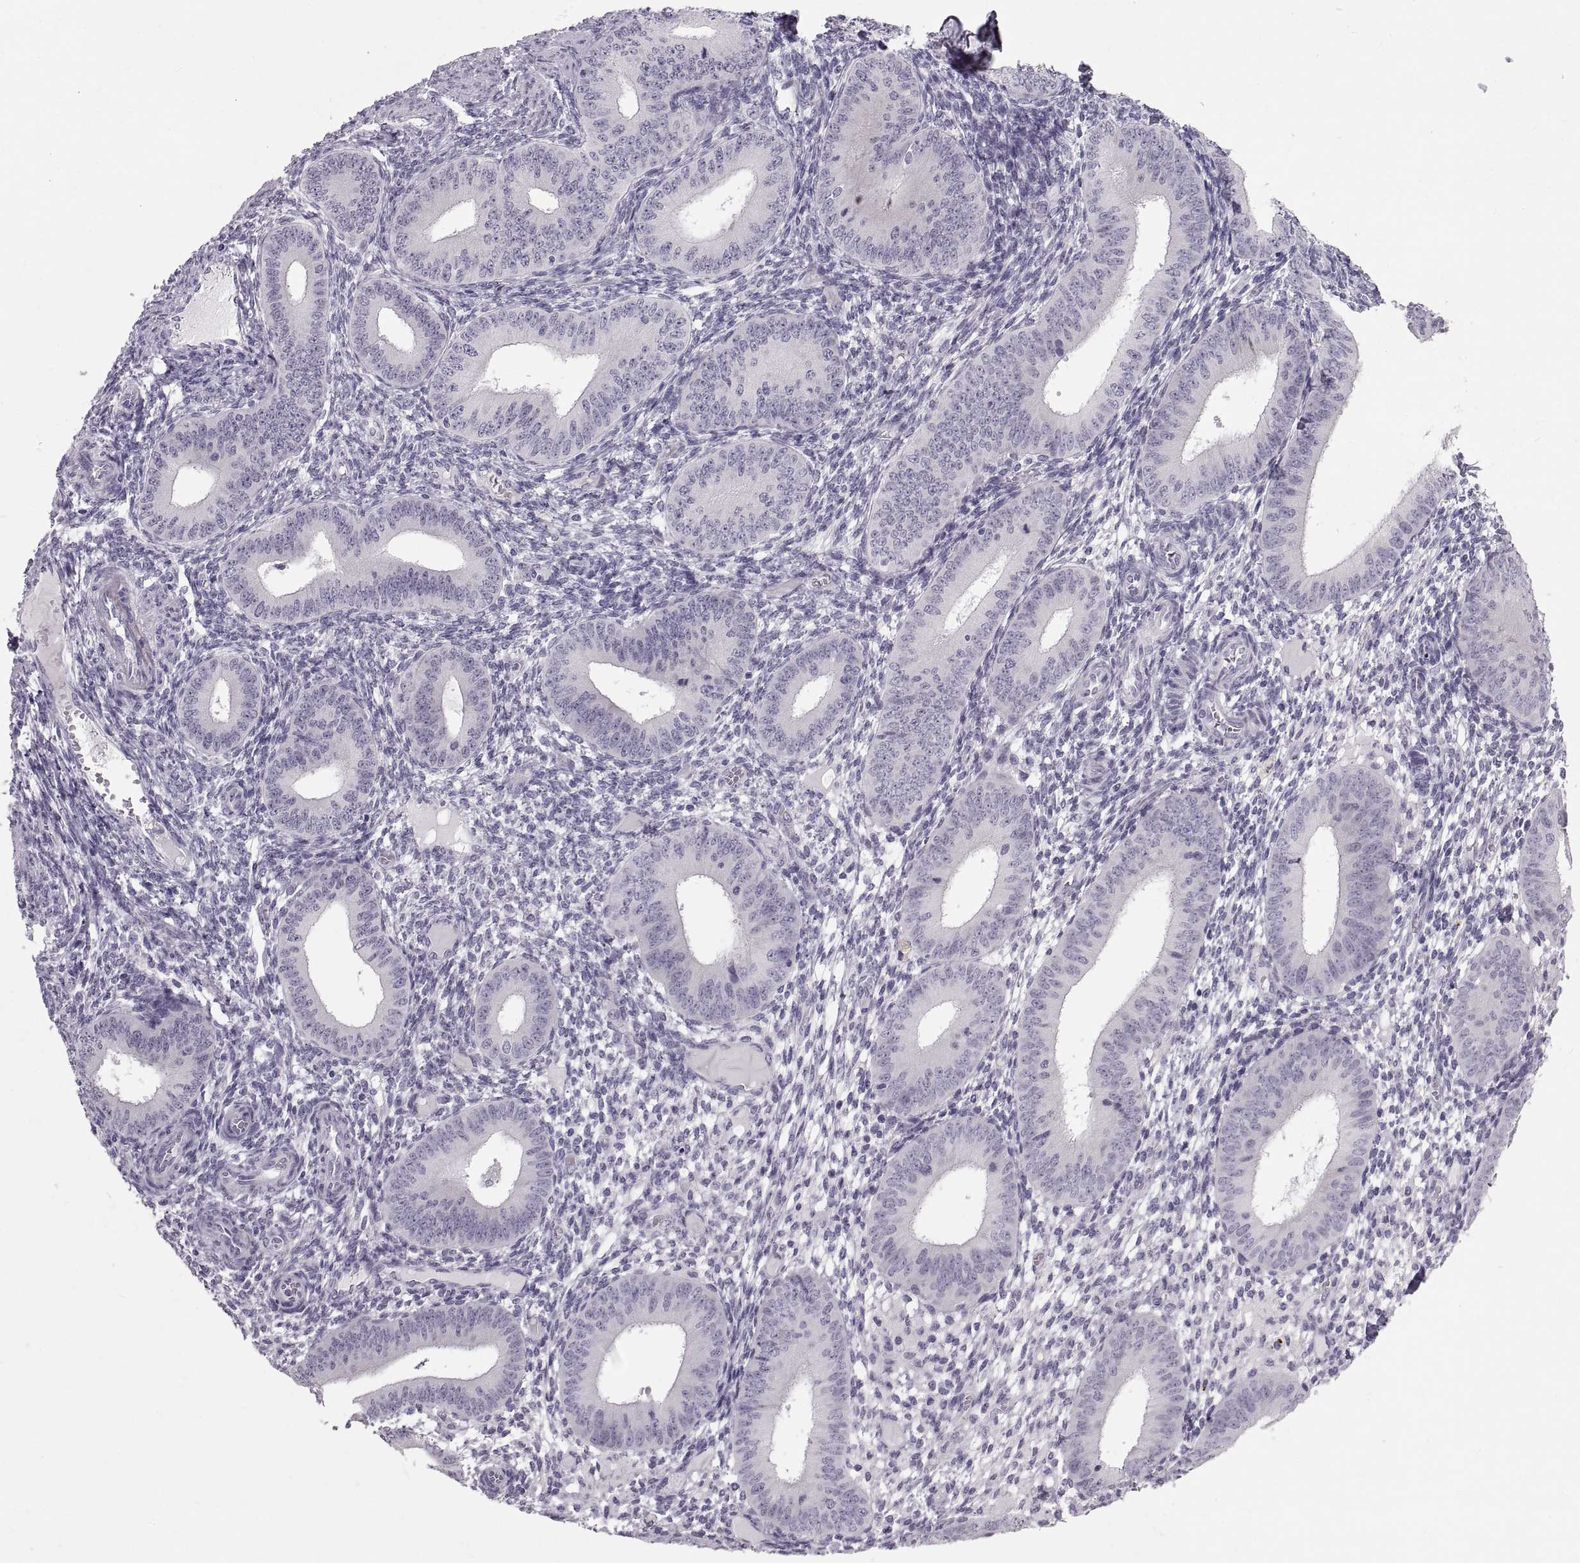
{"staining": {"intensity": "negative", "quantity": "none", "location": "none"}, "tissue": "endometrium", "cell_type": "Cells in endometrial stroma", "image_type": "normal", "snomed": [{"axis": "morphology", "description": "Normal tissue, NOS"}, {"axis": "topography", "description": "Endometrium"}], "caption": "Image shows no protein positivity in cells in endometrial stroma of unremarkable endometrium. (Stains: DAB immunohistochemistry with hematoxylin counter stain, Microscopy: brightfield microscopy at high magnification).", "gene": "SPACDR", "patient": {"sex": "female", "age": 39}}